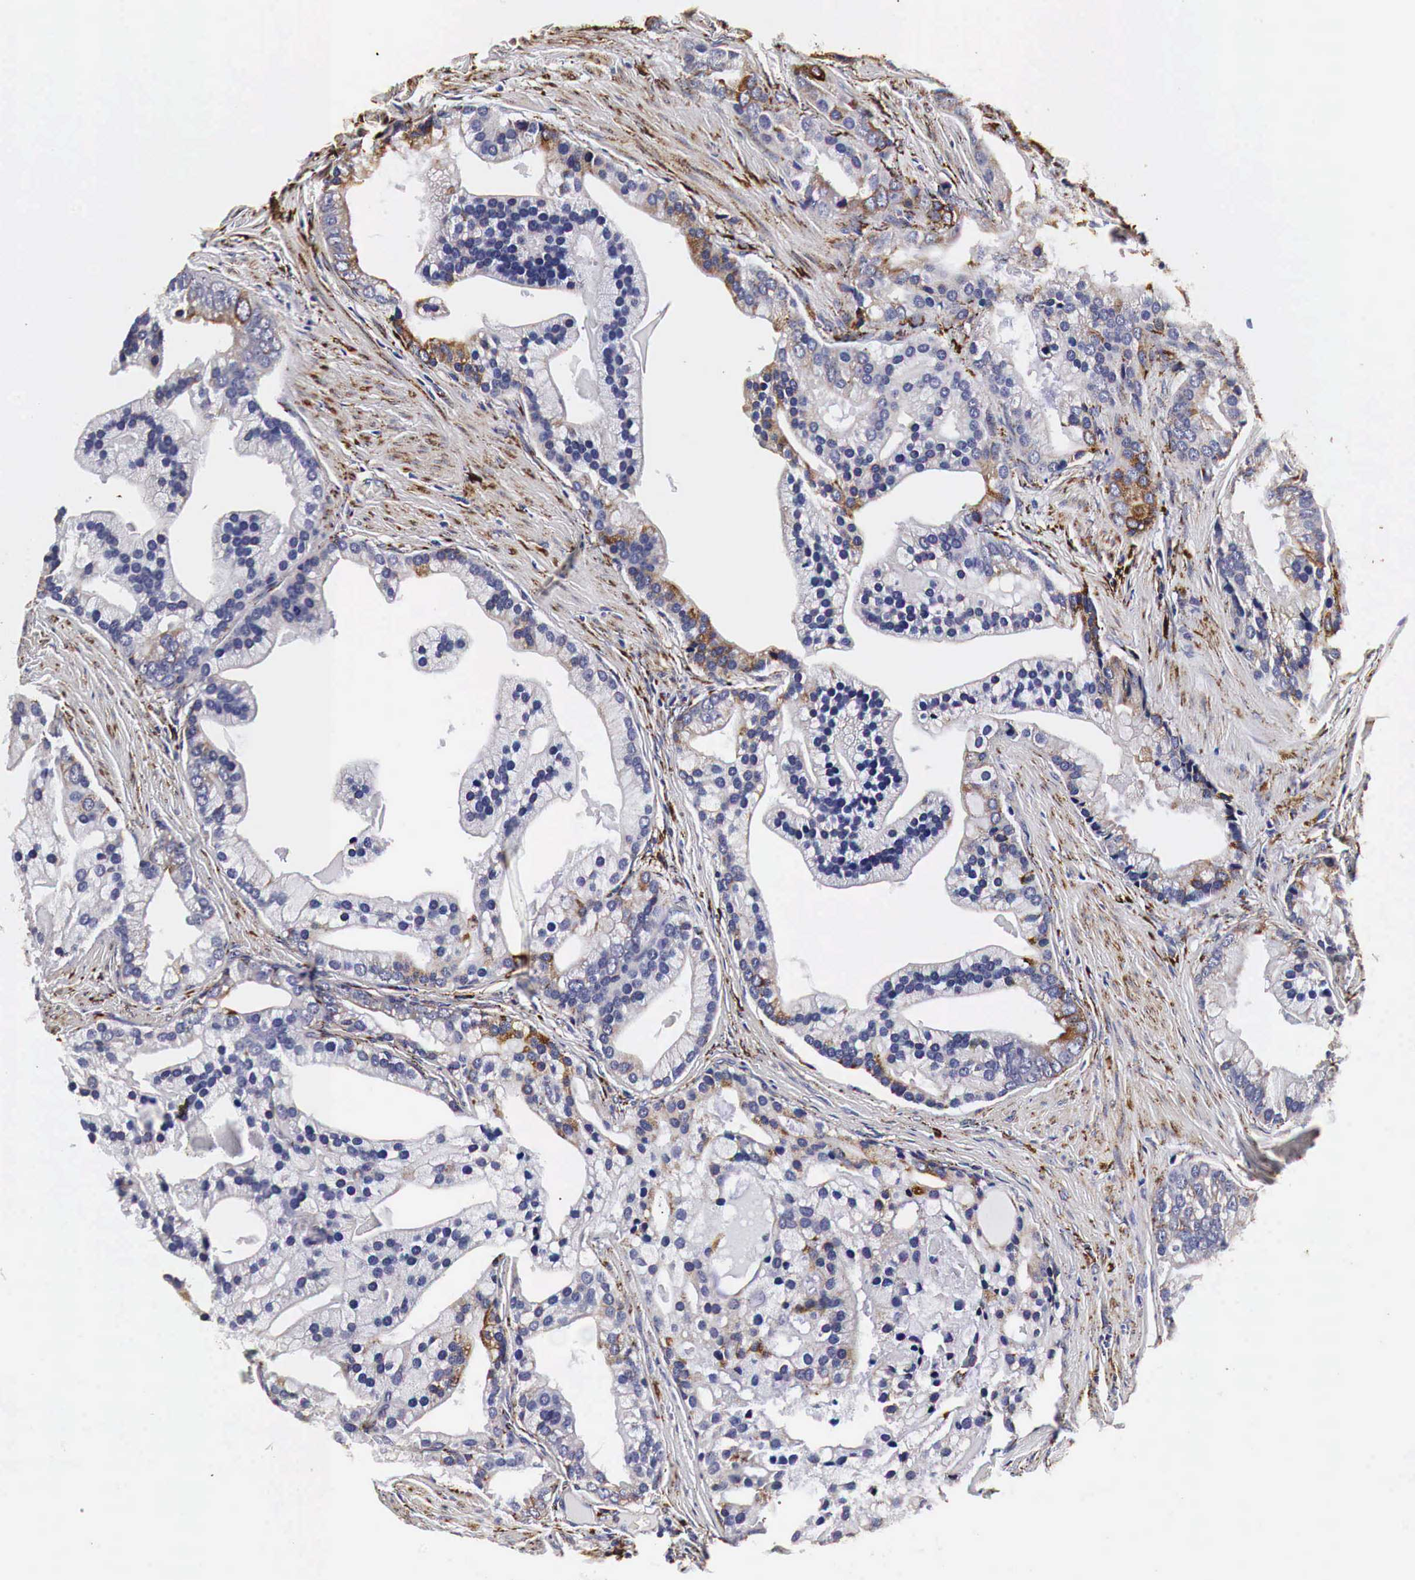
{"staining": {"intensity": "weak", "quantity": "25%-75%", "location": "cytoplasmic/membranous"}, "tissue": "prostate cancer", "cell_type": "Tumor cells", "image_type": "cancer", "snomed": [{"axis": "morphology", "description": "Adenocarcinoma, Medium grade"}, {"axis": "topography", "description": "Prostate"}], "caption": "Prostate cancer tissue reveals weak cytoplasmic/membranous positivity in approximately 25%-75% of tumor cells, visualized by immunohistochemistry.", "gene": "CKAP4", "patient": {"sex": "male", "age": 65}}